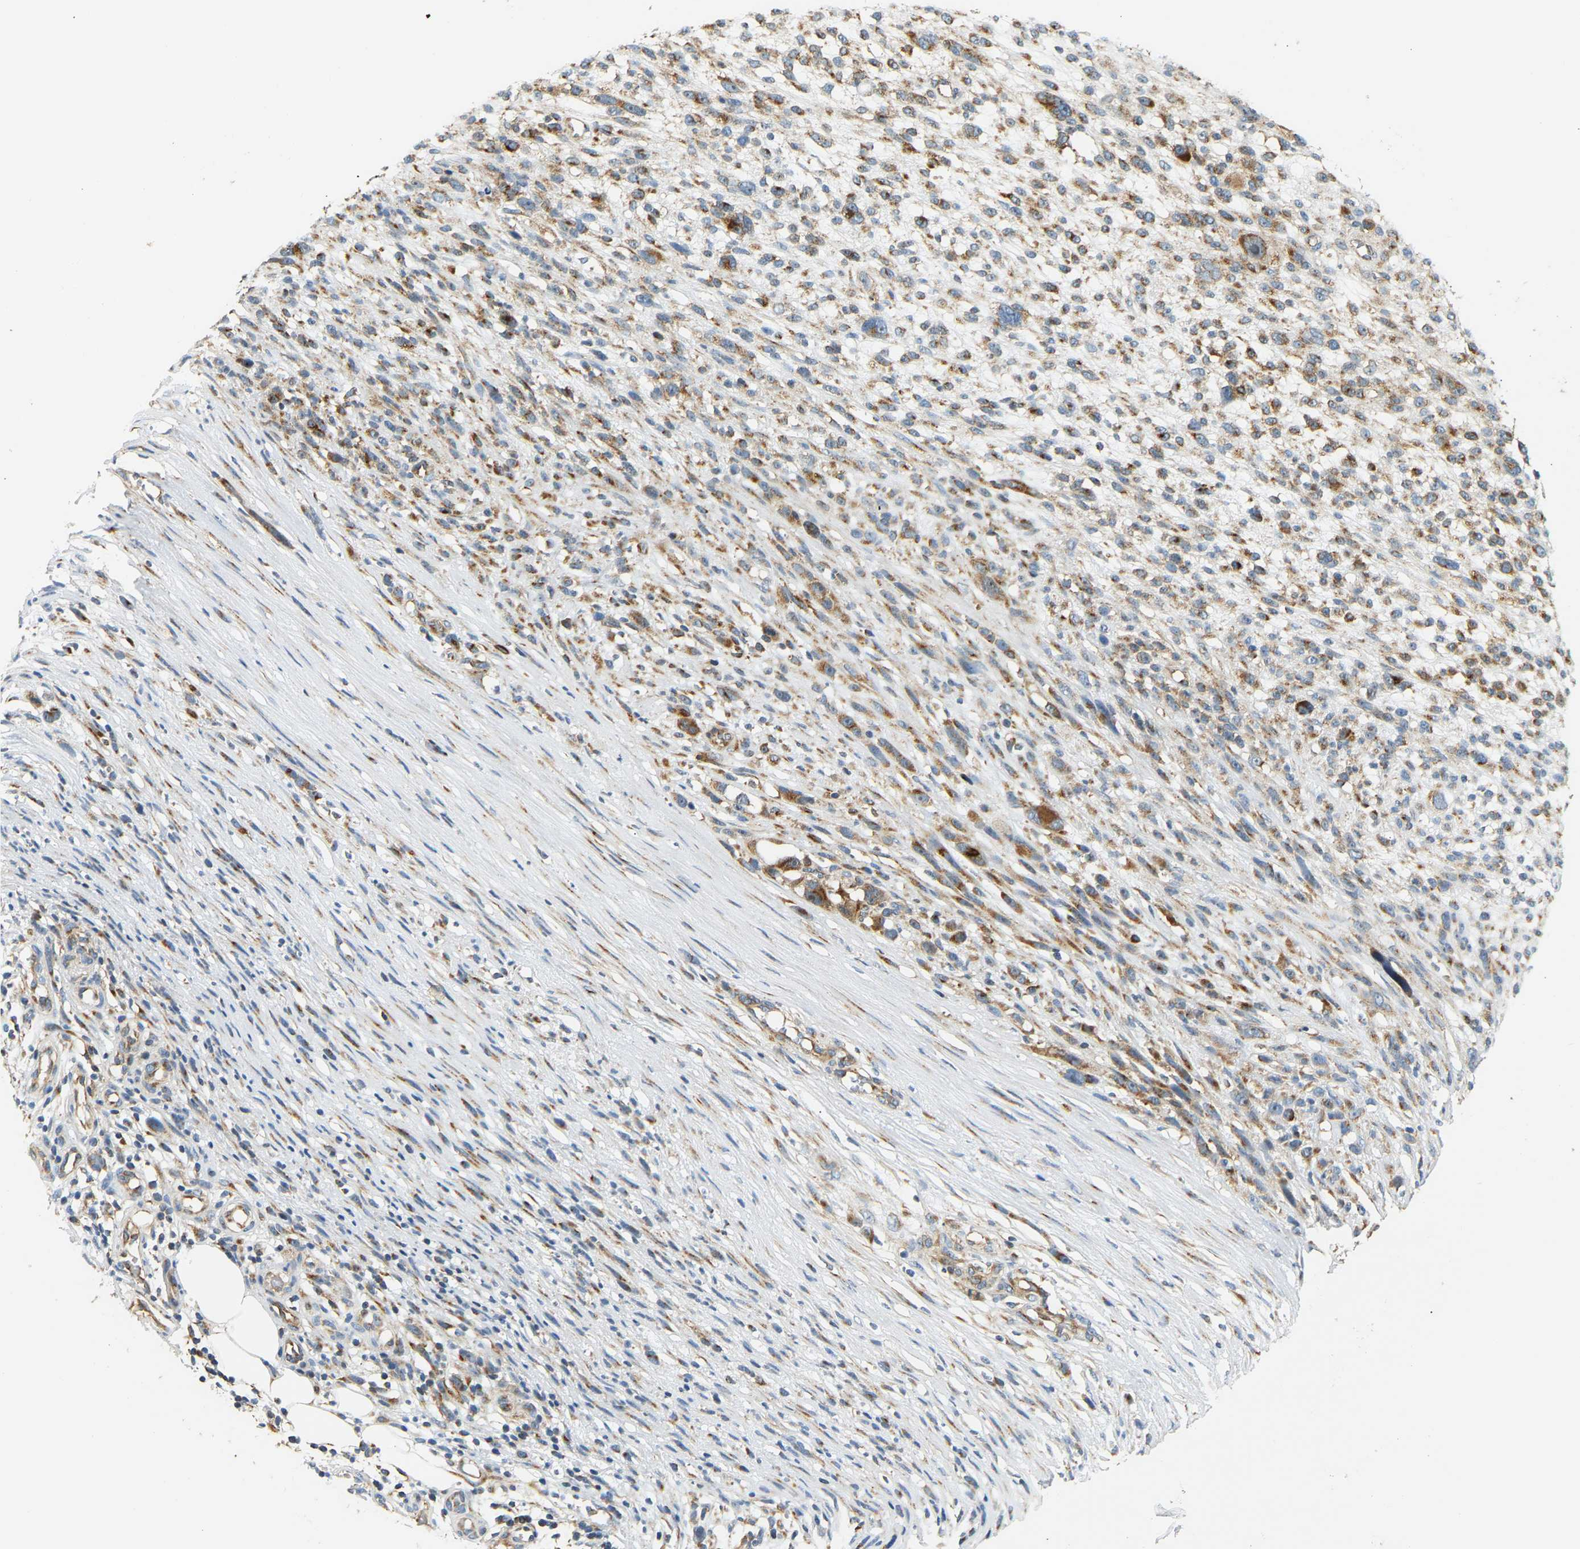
{"staining": {"intensity": "moderate", "quantity": ">75%", "location": "cytoplasmic/membranous"}, "tissue": "melanoma", "cell_type": "Tumor cells", "image_type": "cancer", "snomed": [{"axis": "morphology", "description": "Malignant melanoma, NOS"}, {"axis": "topography", "description": "Skin"}], "caption": "This histopathology image demonstrates IHC staining of malignant melanoma, with medium moderate cytoplasmic/membranous staining in approximately >75% of tumor cells.", "gene": "YIPF2", "patient": {"sex": "female", "age": 55}}